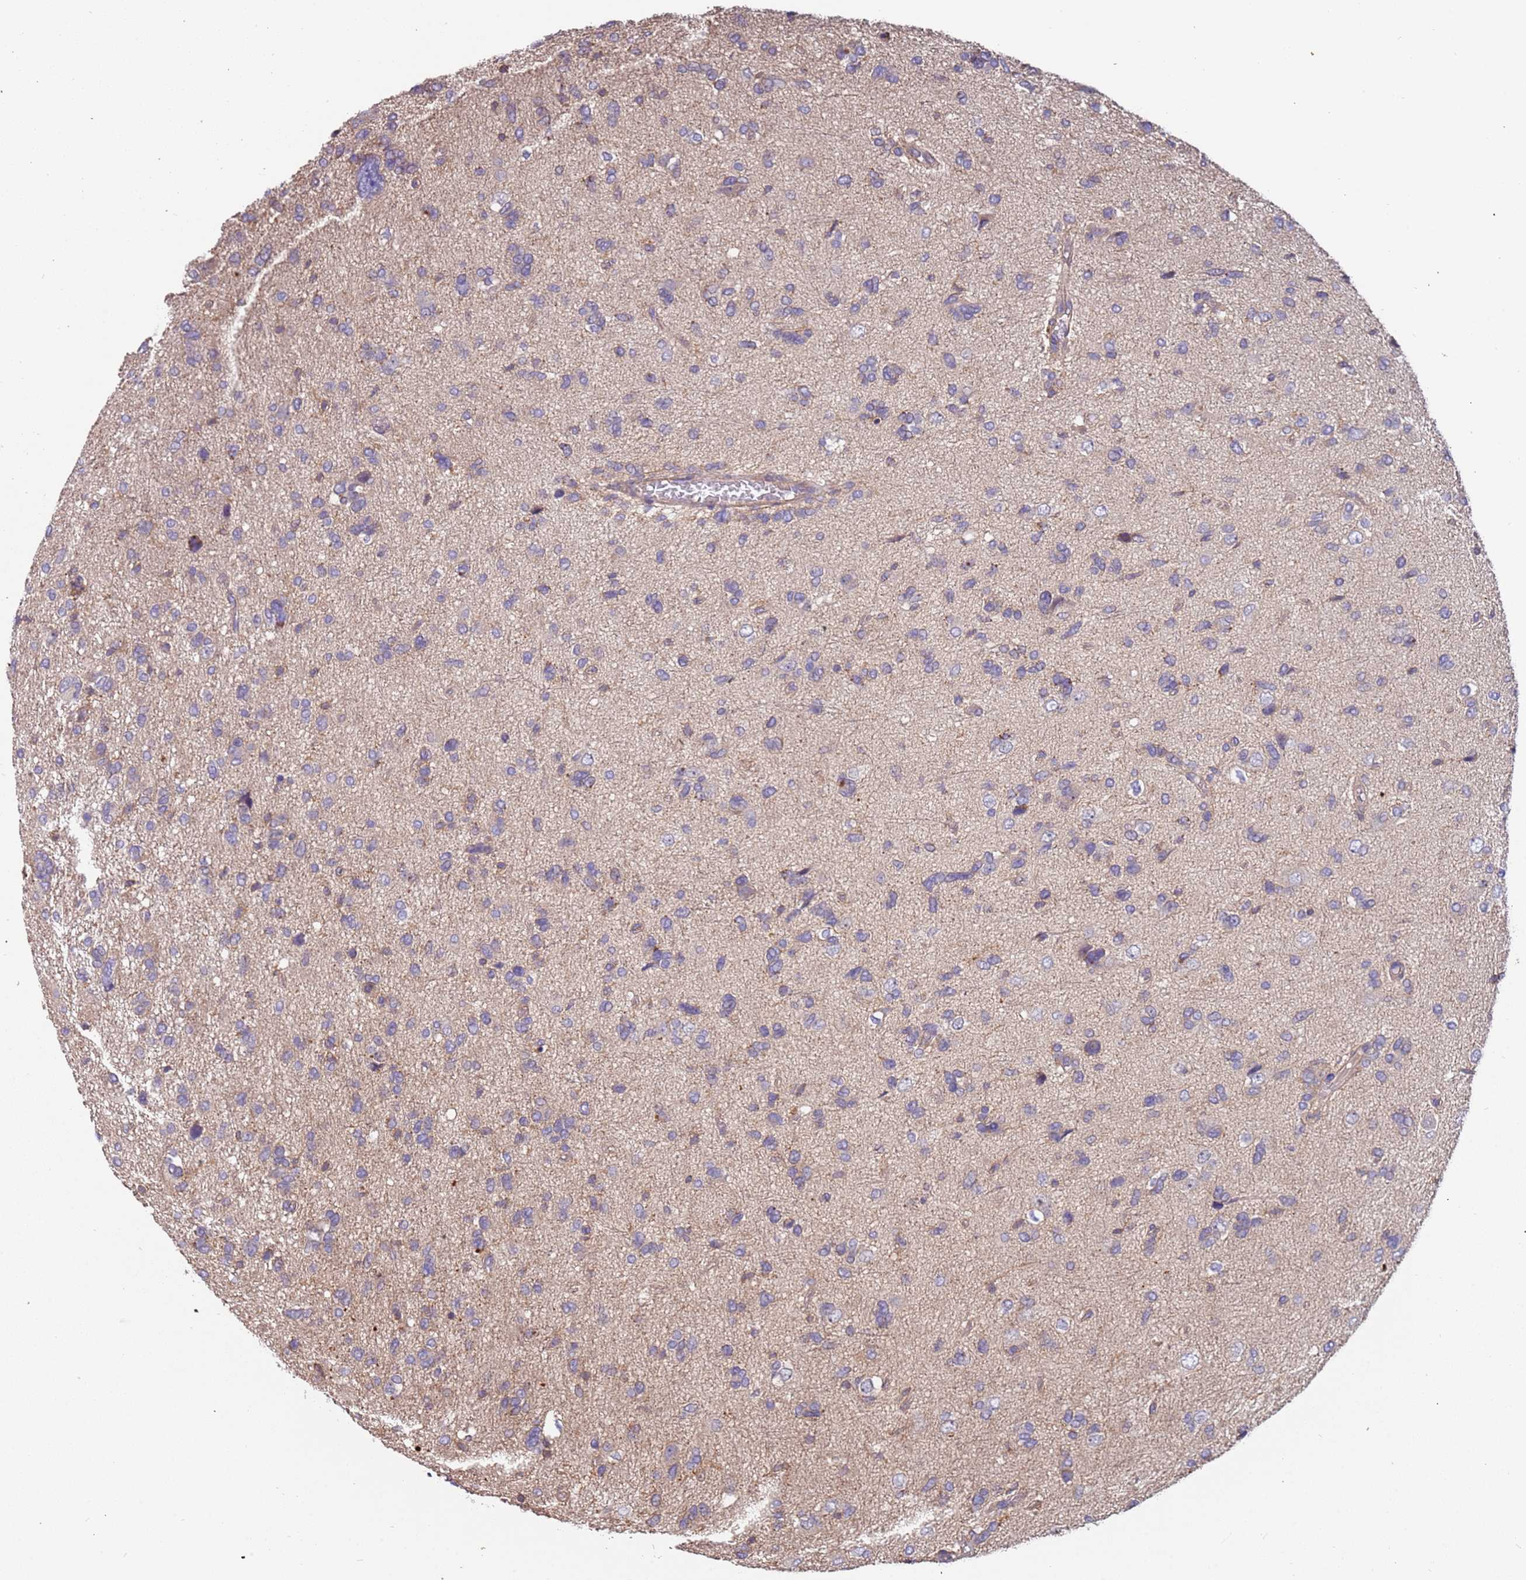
{"staining": {"intensity": "negative", "quantity": "none", "location": "none"}, "tissue": "glioma", "cell_type": "Tumor cells", "image_type": "cancer", "snomed": [{"axis": "morphology", "description": "Glioma, malignant, High grade"}, {"axis": "topography", "description": "Brain"}], "caption": "This is an IHC histopathology image of human high-grade glioma (malignant). There is no positivity in tumor cells.", "gene": "SYT4", "patient": {"sex": "female", "age": 59}}